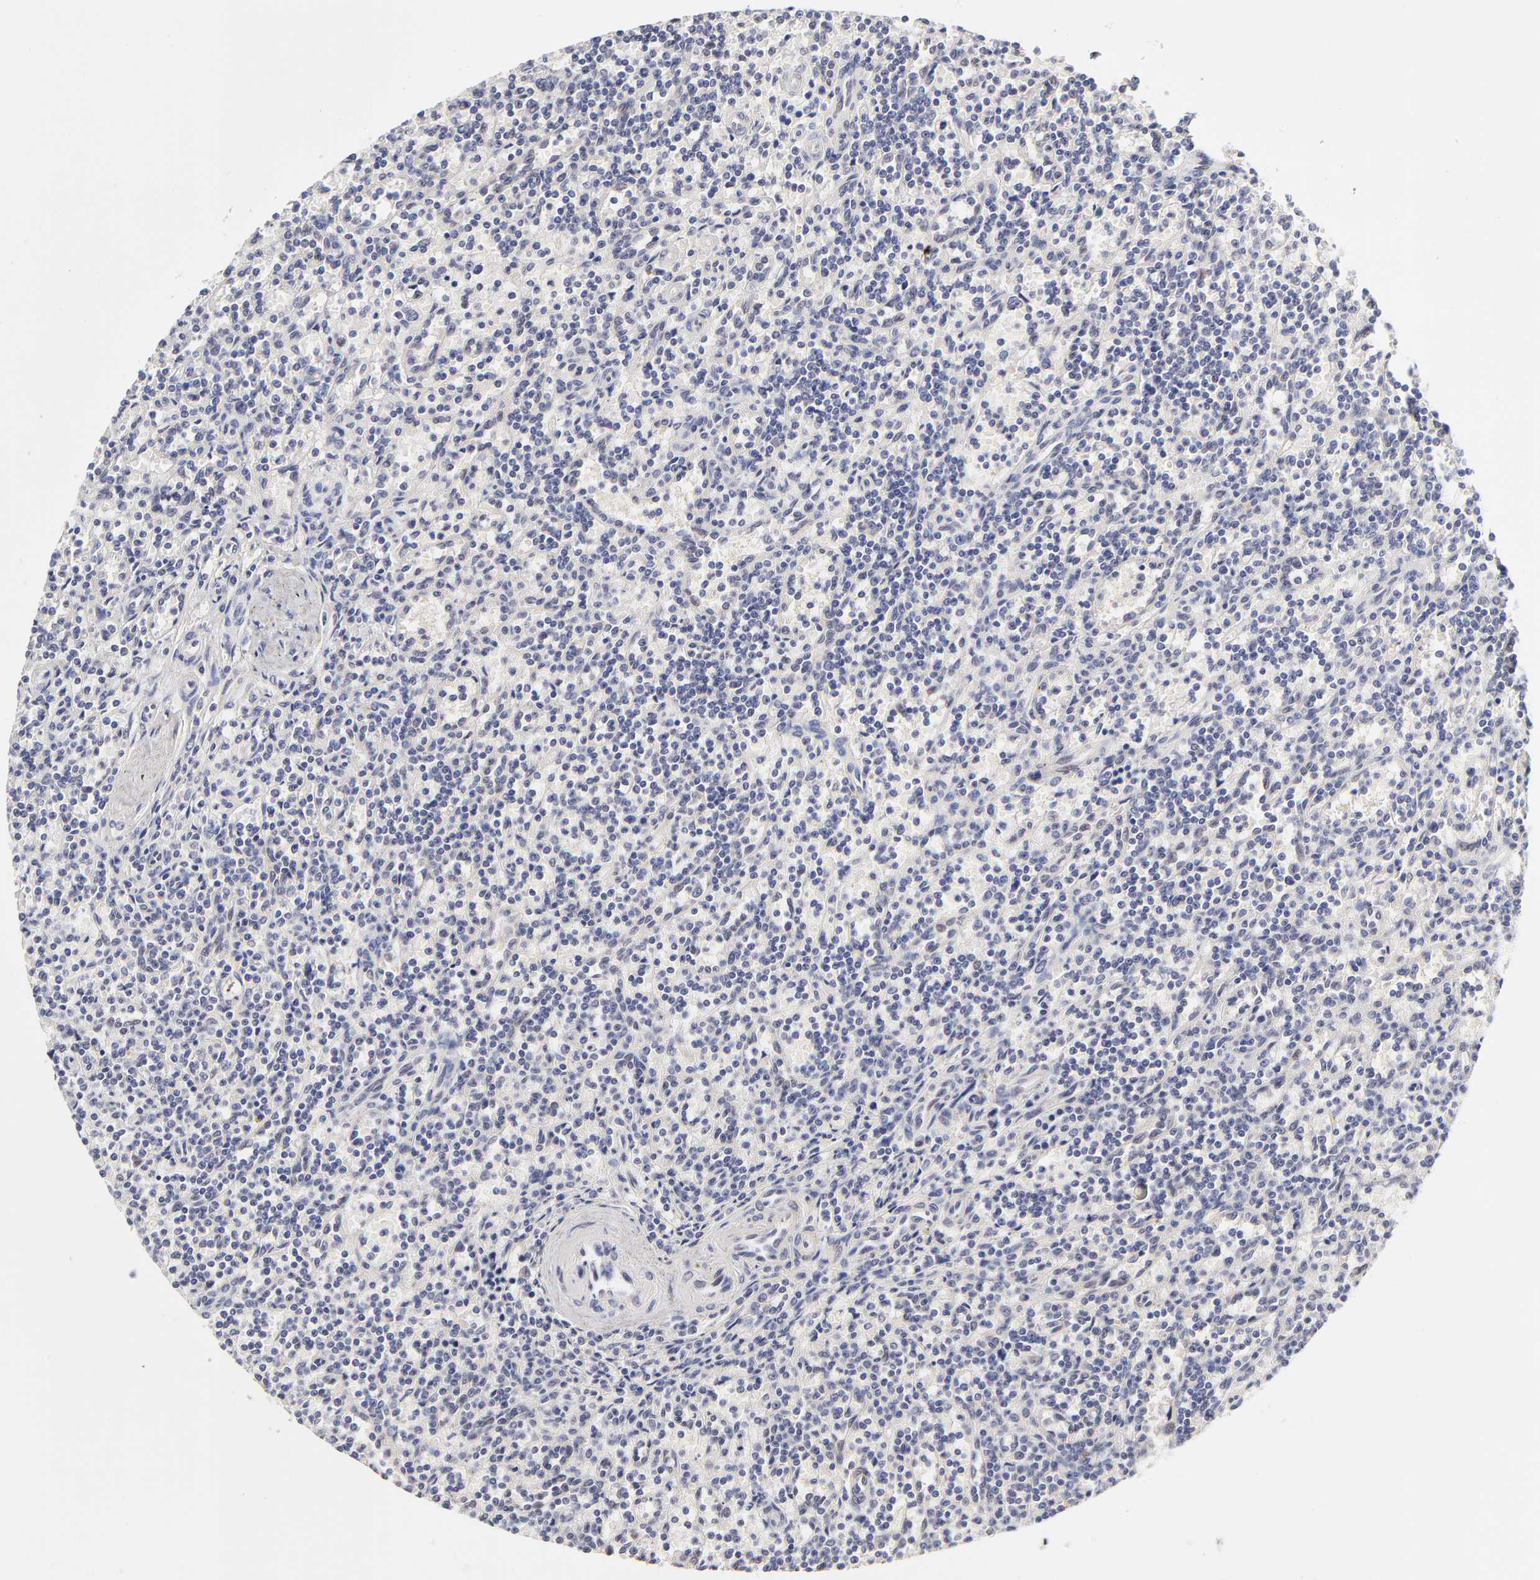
{"staining": {"intensity": "negative", "quantity": "none", "location": "none"}, "tissue": "lymphoma", "cell_type": "Tumor cells", "image_type": "cancer", "snomed": [{"axis": "morphology", "description": "Malignant lymphoma, non-Hodgkin's type, Low grade"}, {"axis": "topography", "description": "Spleen"}], "caption": "High power microscopy photomicrograph of an IHC photomicrograph of lymphoma, revealing no significant expression in tumor cells.", "gene": "ZNF10", "patient": {"sex": "male", "age": 73}}